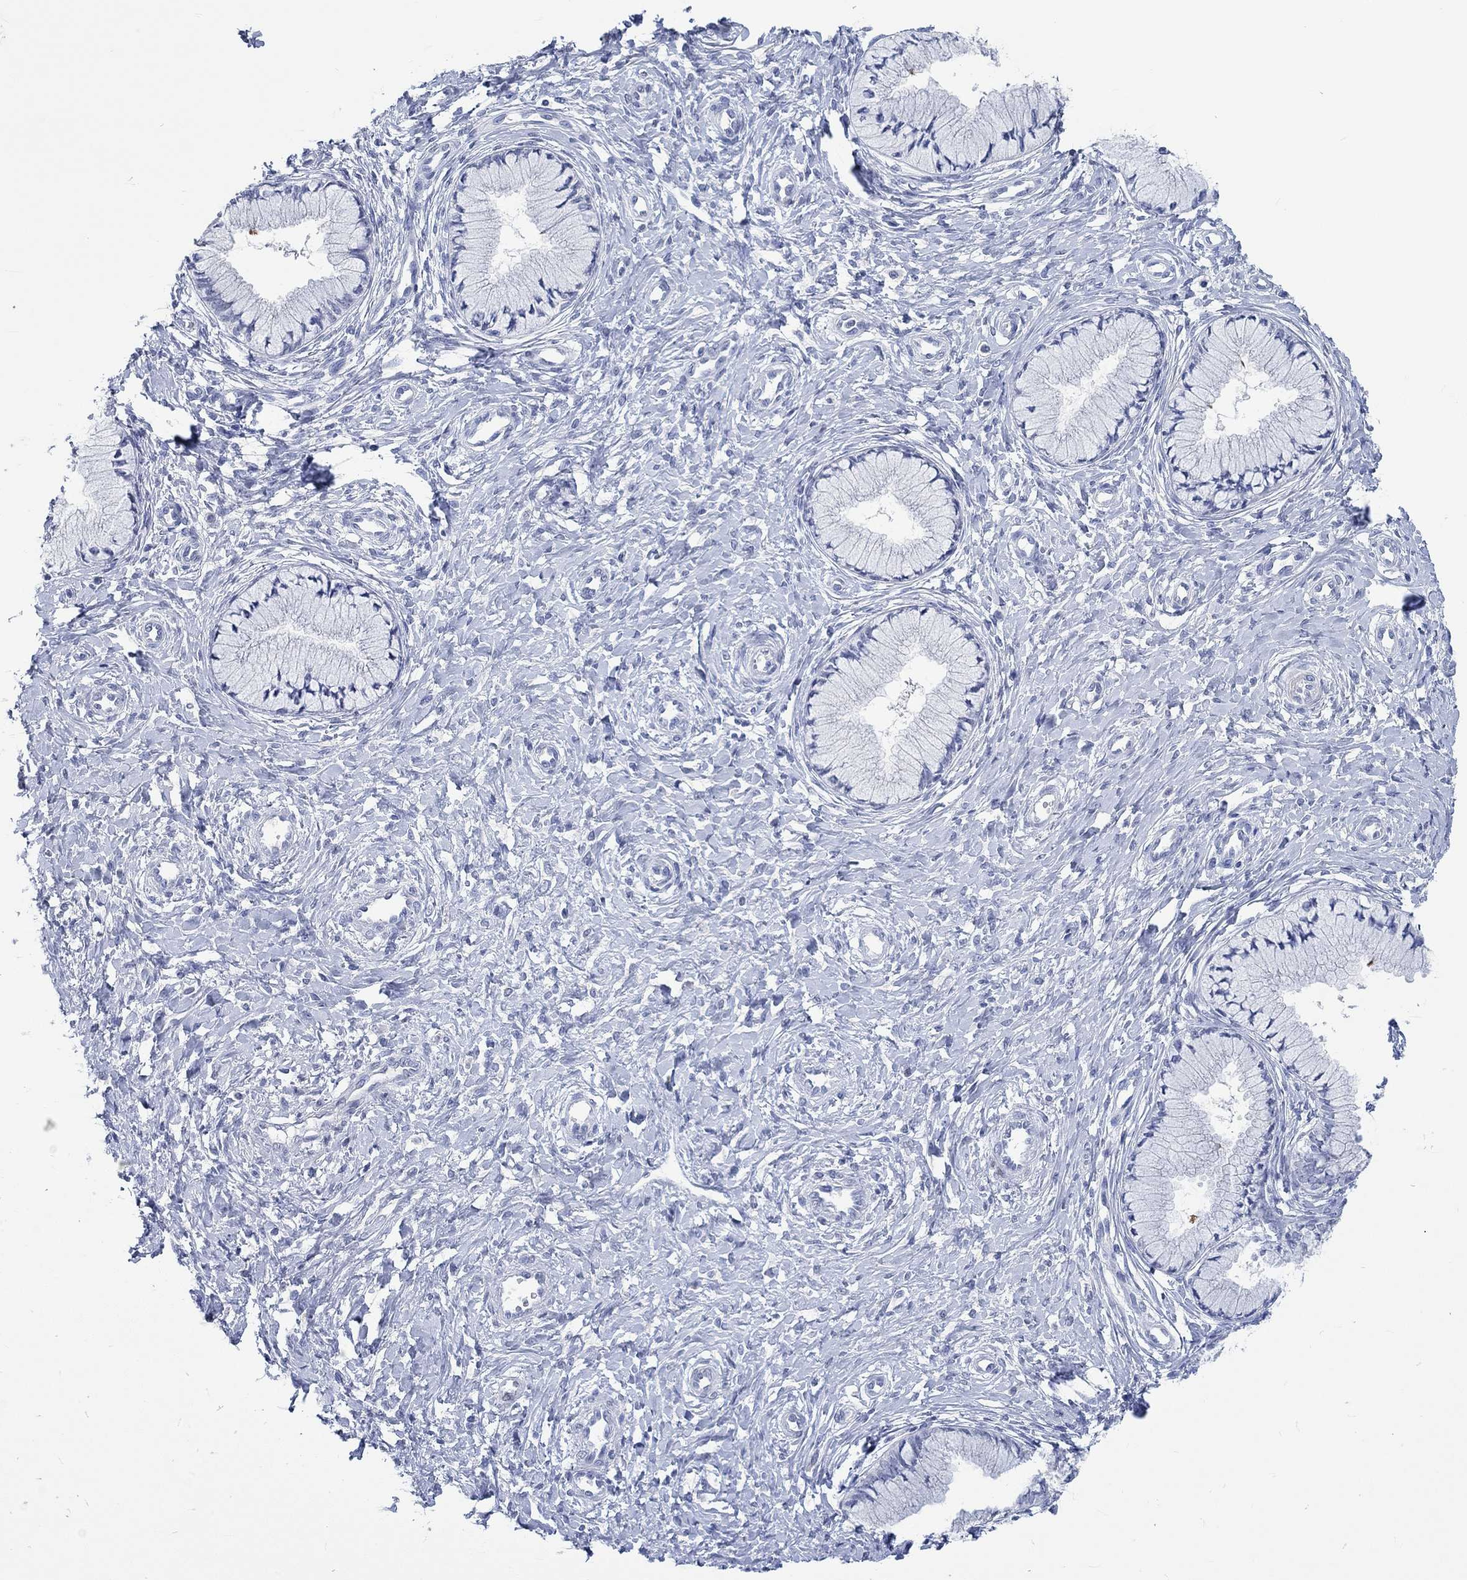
{"staining": {"intensity": "negative", "quantity": "none", "location": "none"}, "tissue": "cervix", "cell_type": "Glandular cells", "image_type": "normal", "snomed": [{"axis": "morphology", "description": "Normal tissue, NOS"}, {"axis": "topography", "description": "Cervix"}], "caption": "Glandular cells are negative for protein expression in benign human cervix. (DAB (3,3'-diaminobenzidine) IHC with hematoxylin counter stain).", "gene": "C4orf47", "patient": {"sex": "female", "age": 37}}